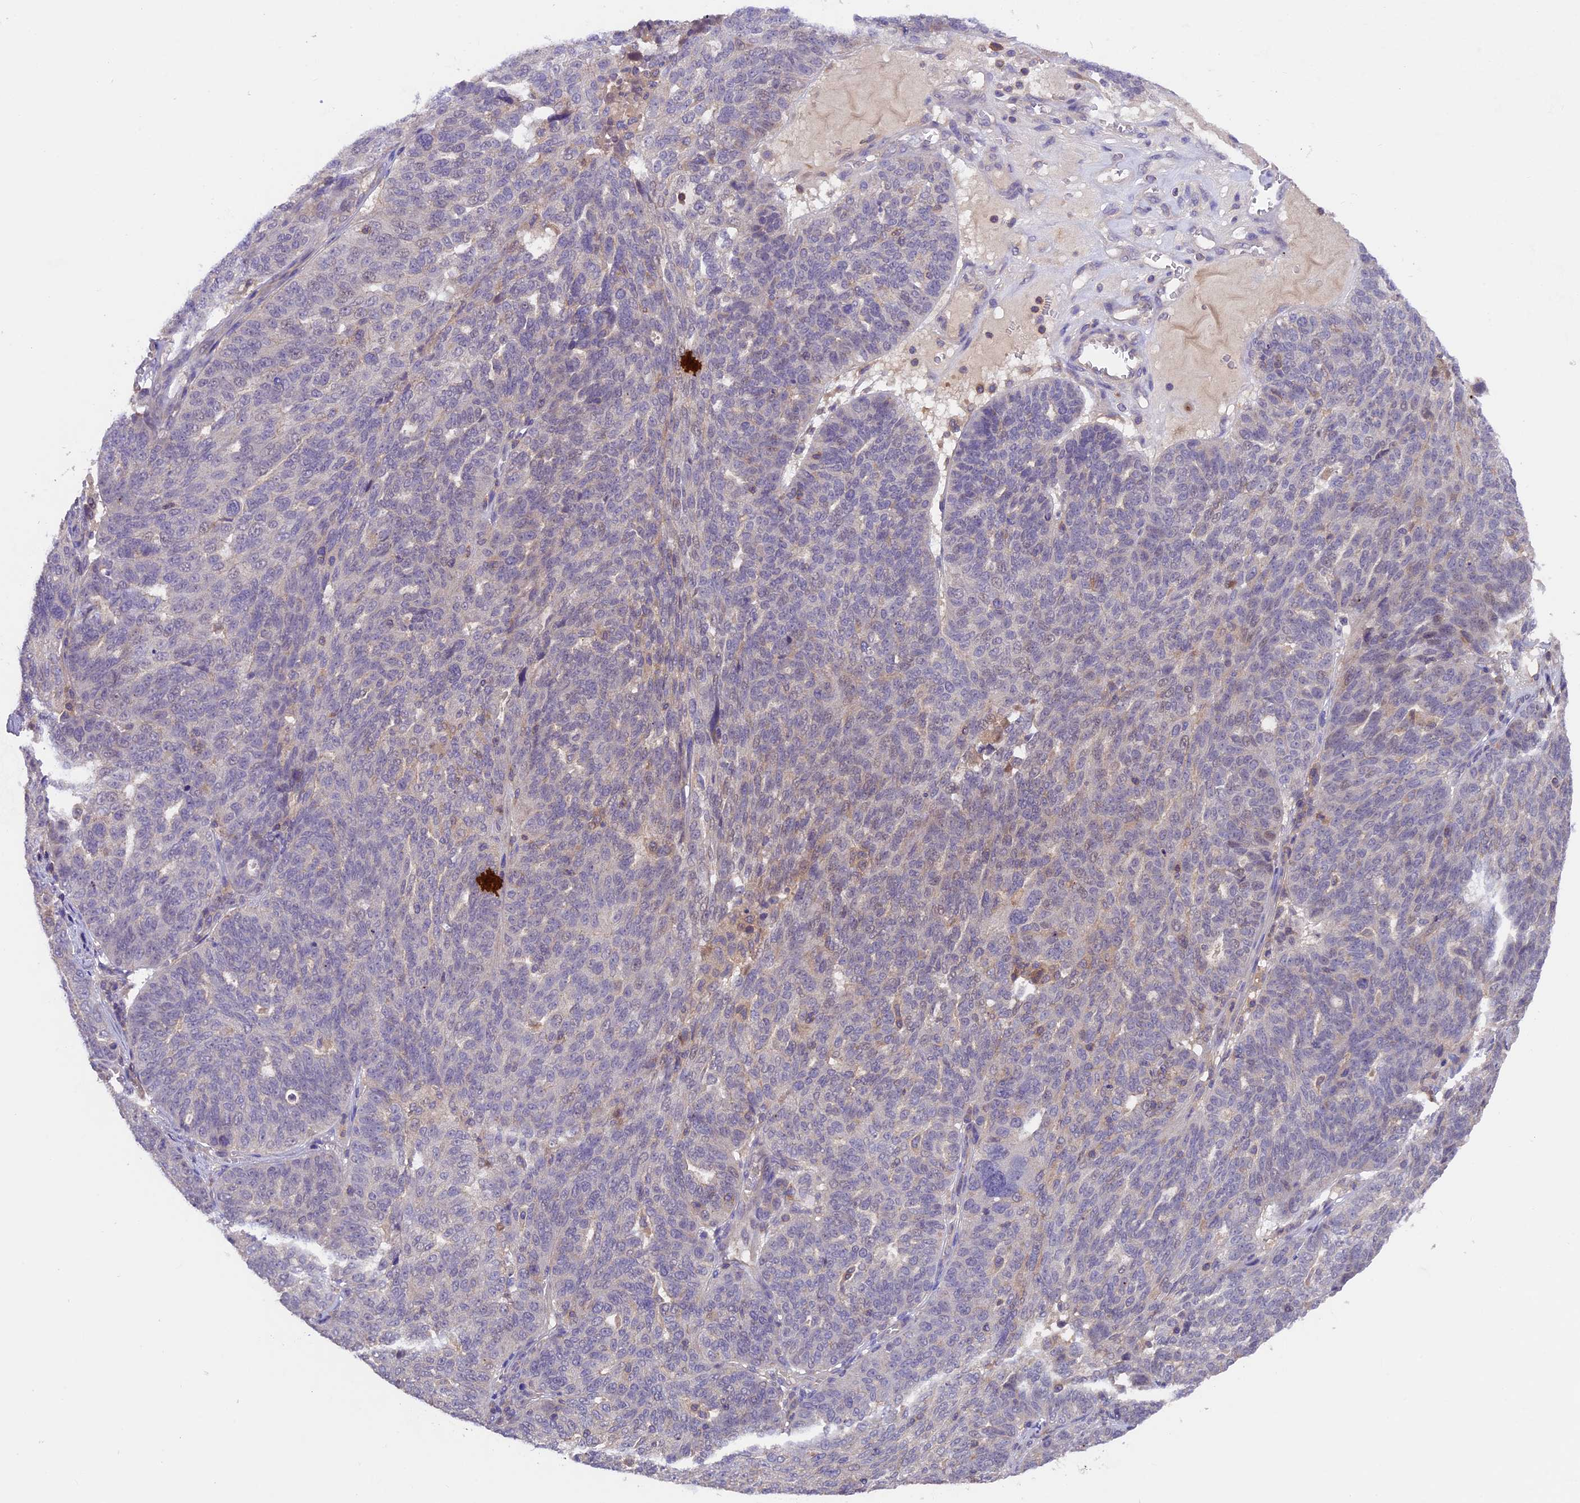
{"staining": {"intensity": "negative", "quantity": "none", "location": "none"}, "tissue": "ovarian cancer", "cell_type": "Tumor cells", "image_type": "cancer", "snomed": [{"axis": "morphology", "description": "Cystadenocarcinoma, serous, NOS"}, {"axis": "topography", "description": "Ovary"}], "caption": "Immunohistochemical staining of serous cystadenocarcinoma (ovarian) demonstrates no significant positivity in tumor cells.", "gene": "TBC1D1", "patient": {"sex": "female", "age": 59}}